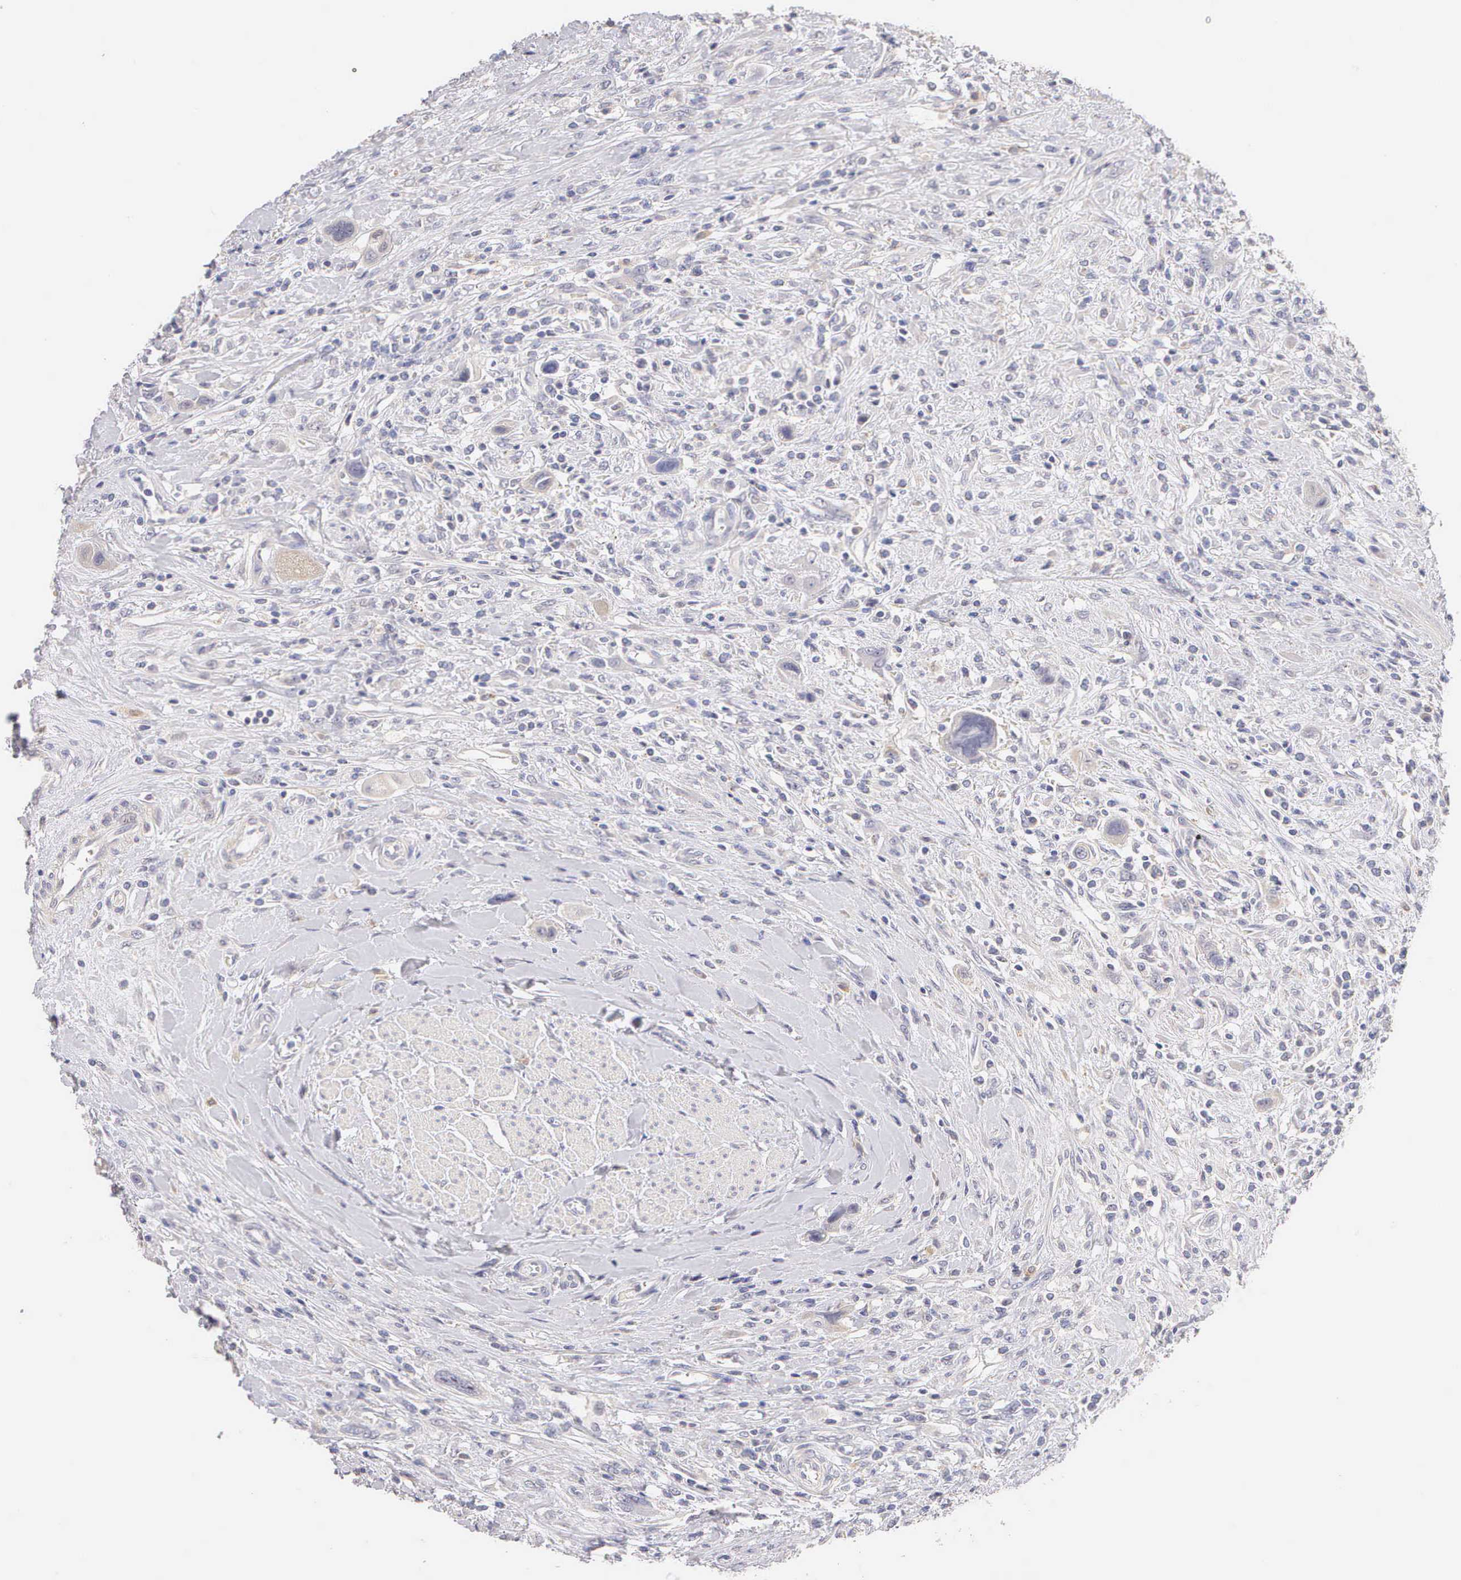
{"staining": {"intensity": "weak", "quantity": "25%-75%", "location": "cytoplasmic/membranous"}, "tissue": "urothelial cancer", "cell_type": "Tumor cells", "image_type": "cancer", "snomed": [{"axis": "morphology", "description": "Urothelial carcinoma, High grade"}, {"axis": "topography", "description": "Urinary bladder"}], "caption": "An image of urothelial cancer stained for a protein demonstrates weak cytoplasmic/membranous brown staining in tumor cells.", "gene": "ESR1", "patient": {"sex": "male", "age": 50}}